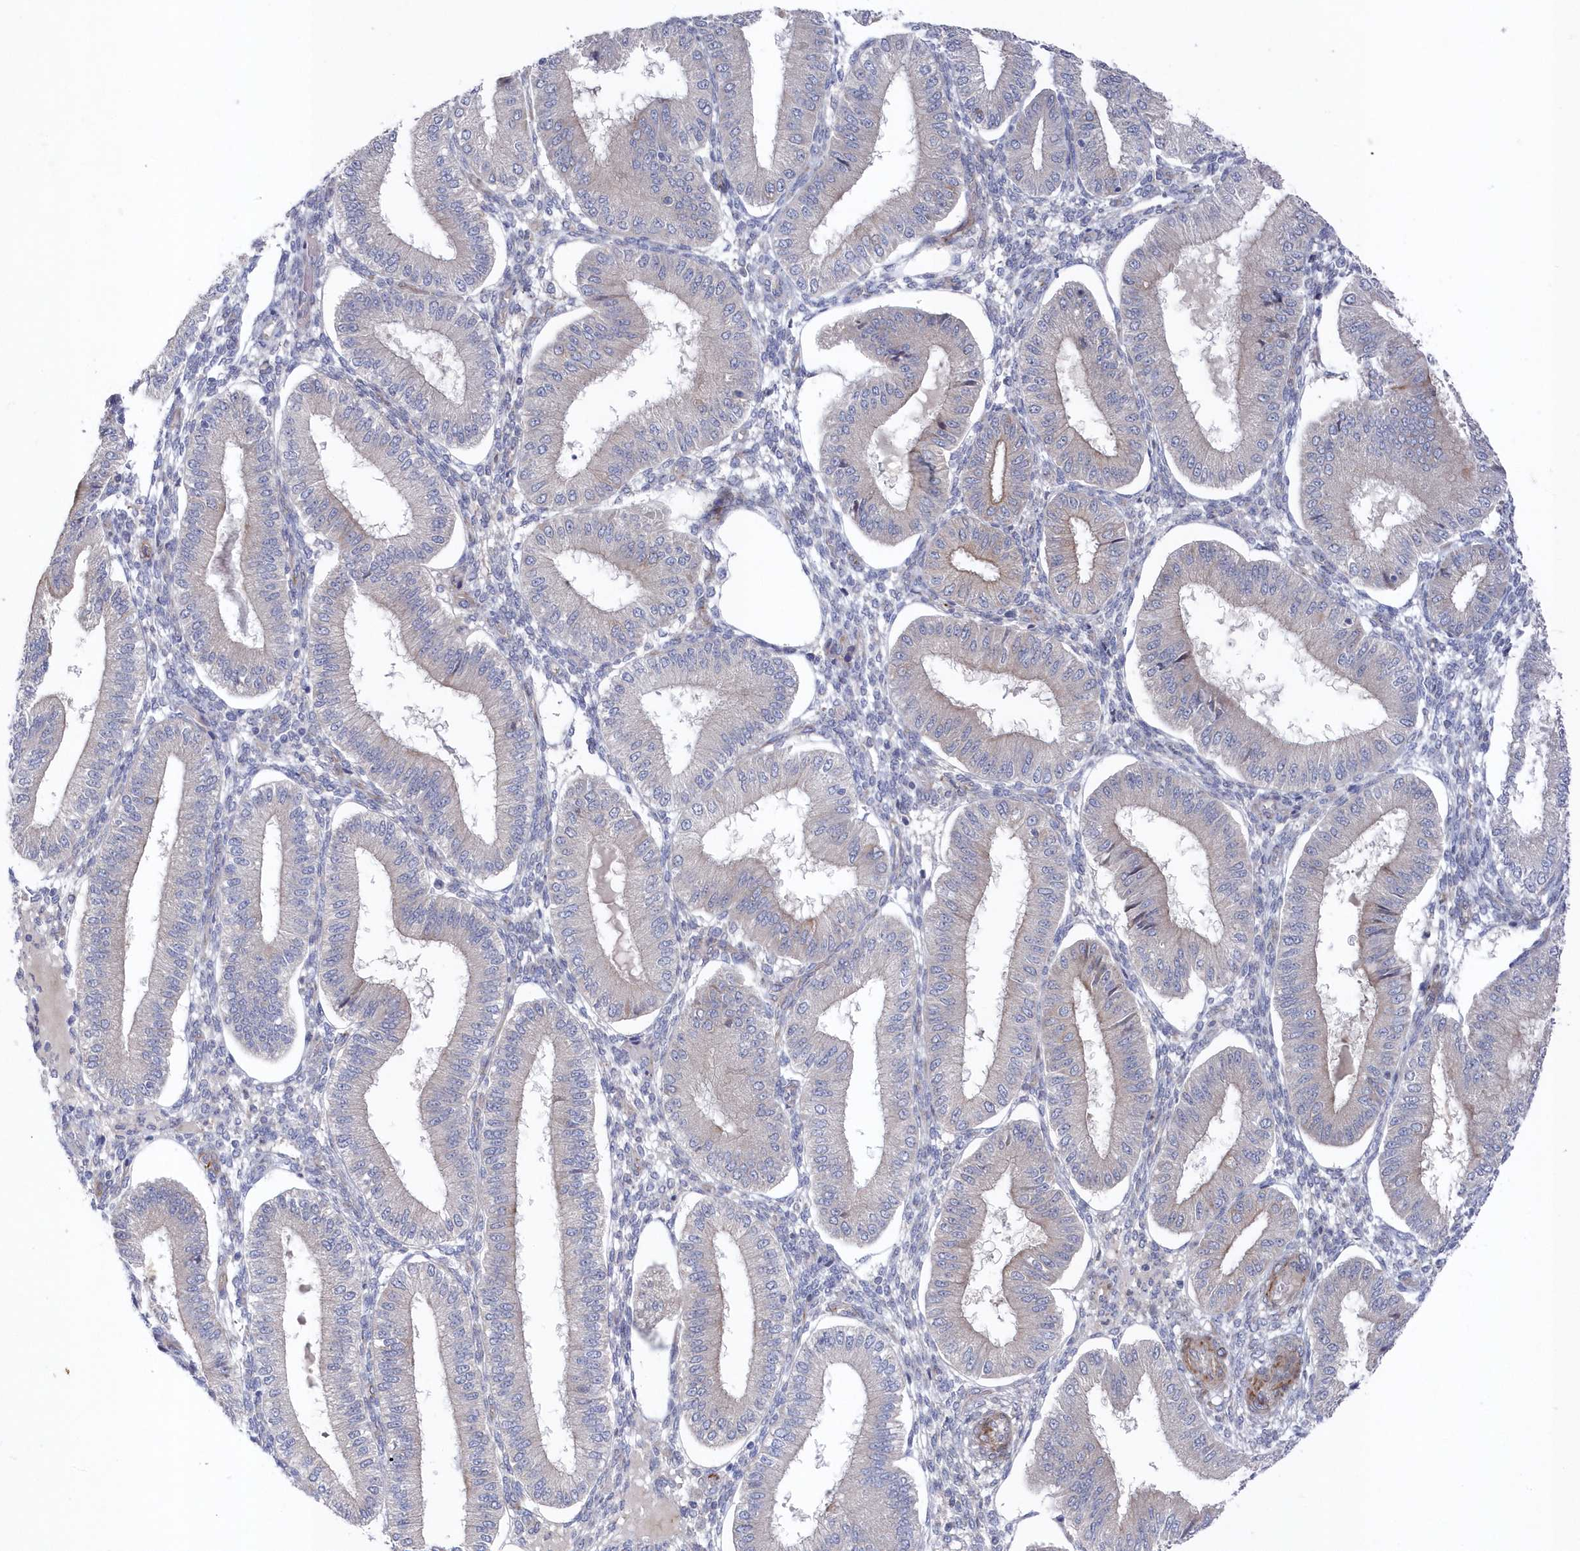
{"staining": {"intensity": "negative", "quantity": "none", "location": "none"}, "tissue": "endometrium", "cell_type": "Cells in endometrial stroma", "image_type": "normal", "snomed": [{"axis": "morphology", "description": "Normal tissue, NOS"}, {"axis": "topography", "description": "Endometrium"}], "caption": "Immunohistochemistry (IHC) image of benign human endometrium stained for a protein (brown), which exhibits no staining in cells in endometrial stroma.", "gene": "KIAA1586", "patient": {"sex": "female", "age": 39}}